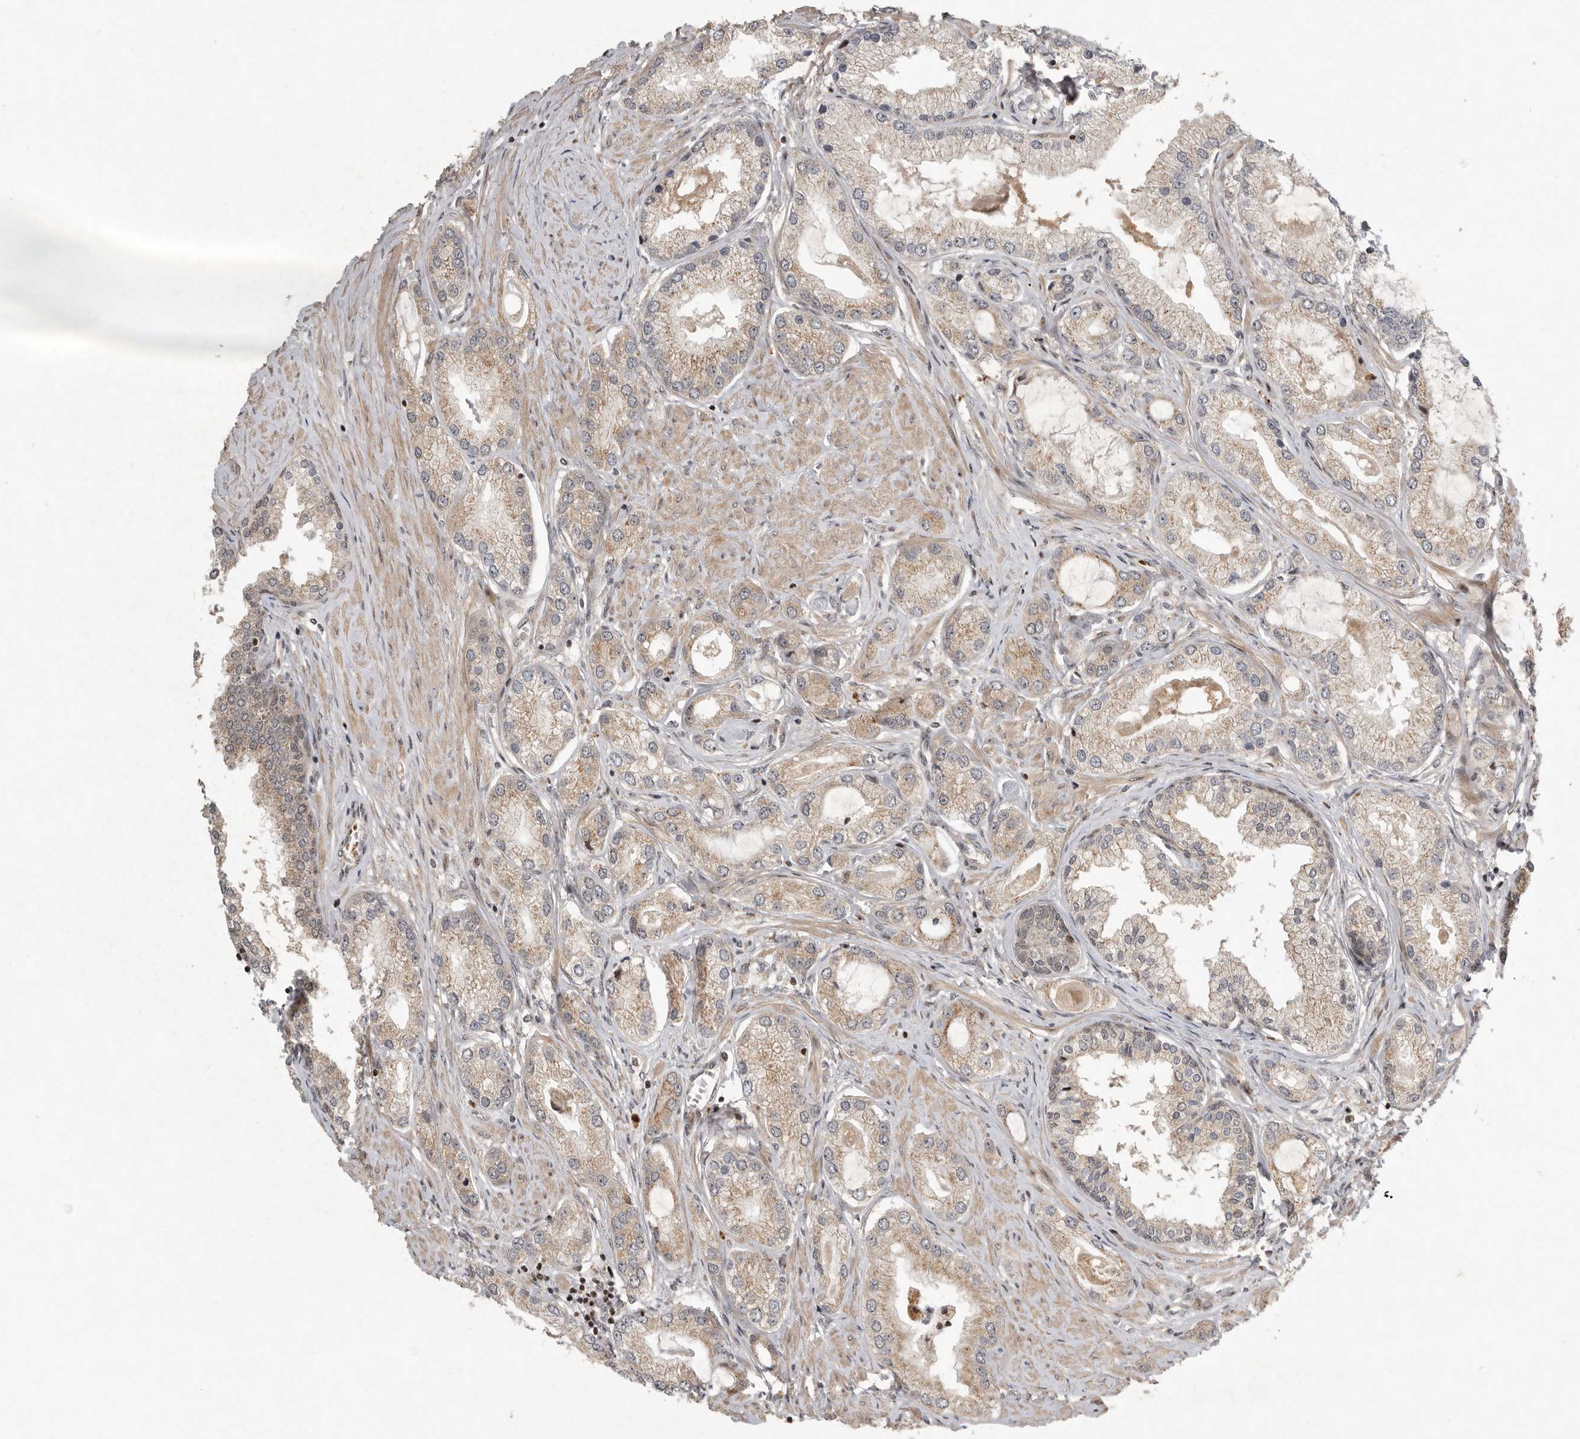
{"staining": {"intensity": "weak", "quantity": ">75%", "location": "cytoplasmic/membranous"}, "tissue": "prostate cancer", "cell_type": "Tumor cells", "image_type": "cancer", "snomed": [{"axis": "morphology", "description": "Adenocarcinoma, Low grade"}, {"axis": "topography", "description": "Prostate"}], "caption": "This photomicrograph demonstrates immunohistochemistry staining of human prostate cancer (low-grade adenocarcinoma), with low weak cytoplasmic/membranous expression in about >75% of tumor cells.", "gene": "RABIF", "patient": {"sex": "male", "age": 62}}